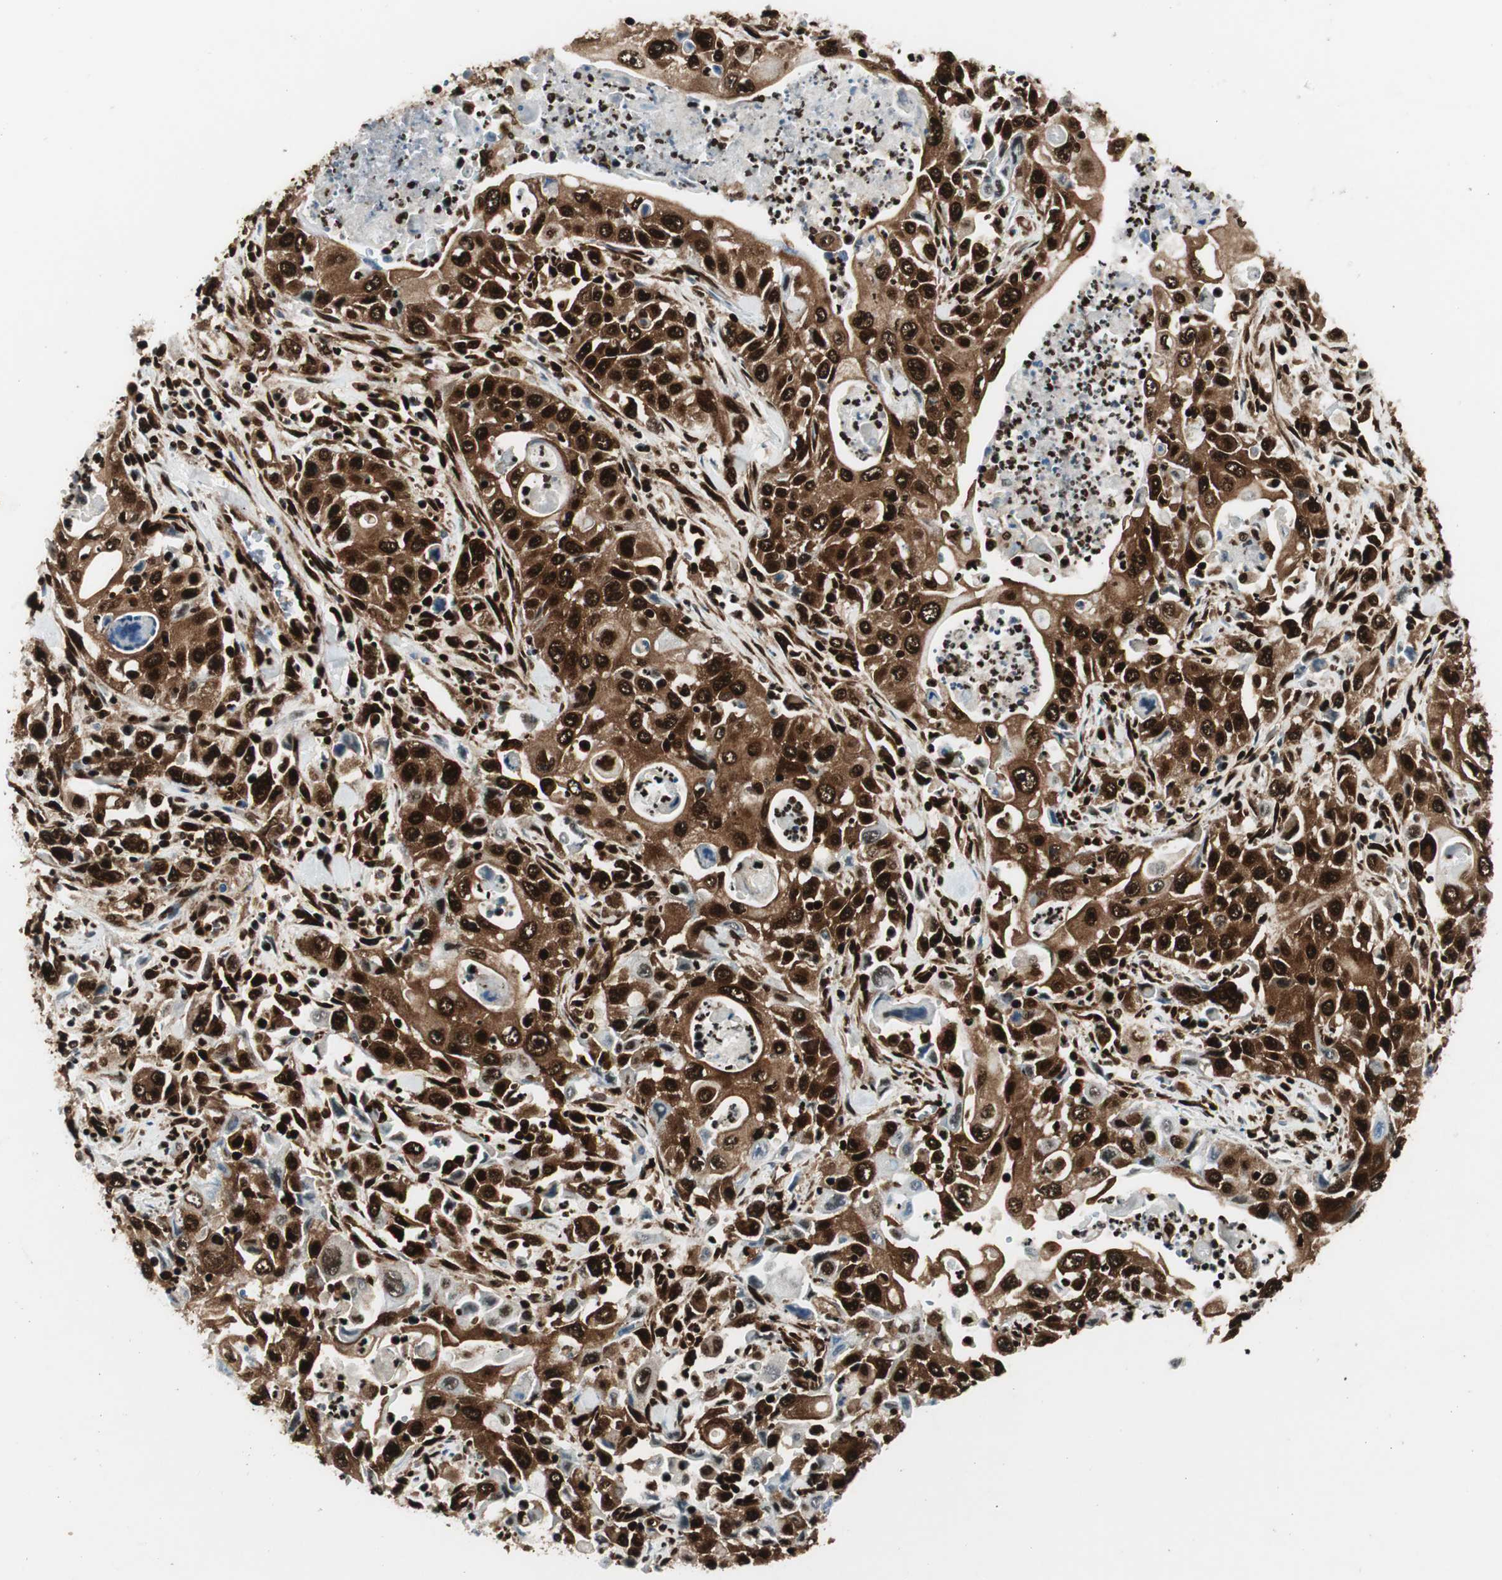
{"staining": {"intensity": "strong", "quantity": ">75%", "location": "cytoplasmic/membranous,nuclear"}, "tissue": "pancreatic cancer", "cell_type": "Tumor cells", "image_type": "cancer", "snomed": [{"axis": "morphology", "description": "Adenocarcinoma, NOS"}, {"axis": "topography", "description": "Pancreas"}], "caption": "Immunohistochemistry (IHC) of pancreatic adenocarcinoma reveals high levels of strong cytoplasmic/membranous and nuclear positivity in approximately >75% of tumor cells.", "gene": "EWSR1", "patient": {"sex": "male", "age": 70}}